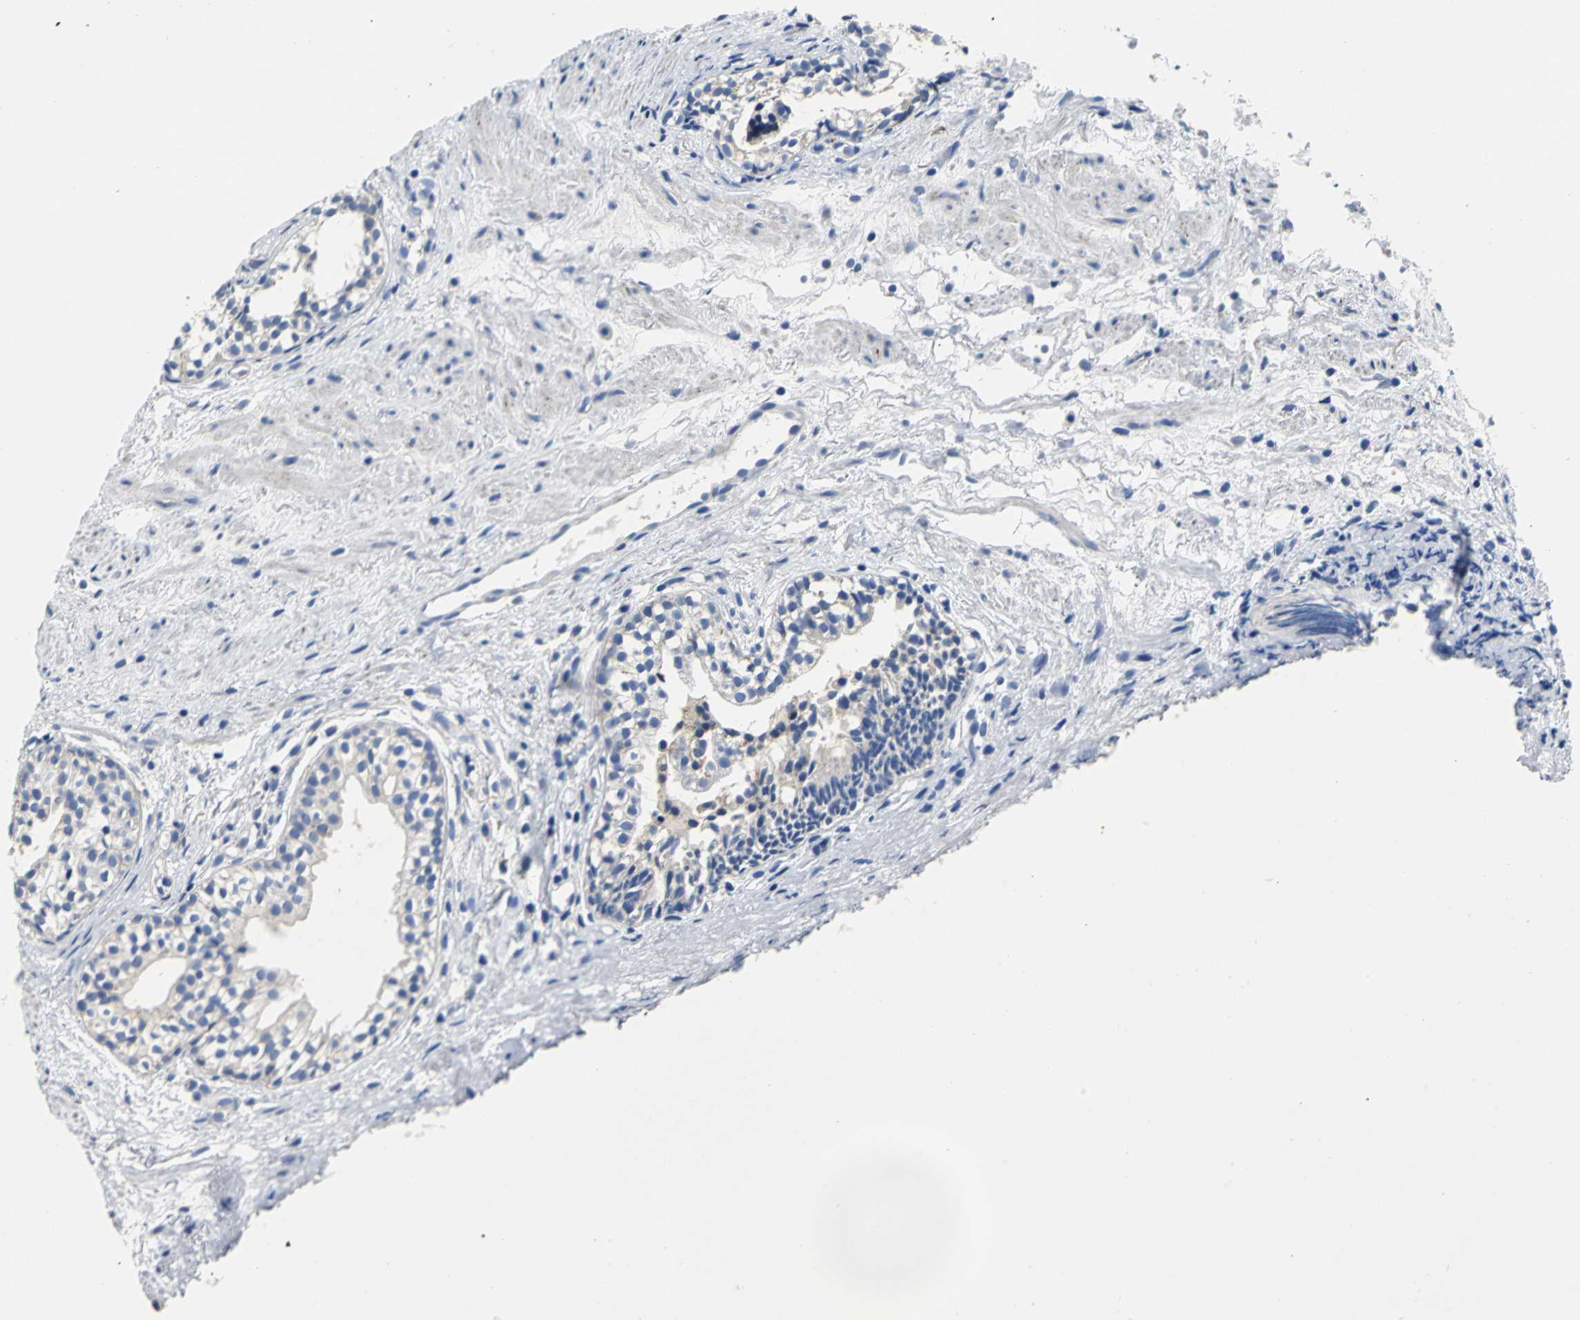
{"staining": {"intensity": "weak", "quantity": "25%-75%", "location": "cytoplasmic/membranous"}, "tissue": "prostate cancer", "cell_type": "Tumor cells", "image_type": "cancer", "snomed": [{"axis": "morphology", "description": "Adenocarcinoma, High grade"}, {"axis": "topography", "description": "Prostate"}], "caption": "Prostate cancer stained with a brown dye exhibits weak cytoplasmic/membranous positive staining in approximately 25%-75% of tumor cells.", "gene": "IFI6", "patient": {"sex": "male", "age": 85}}